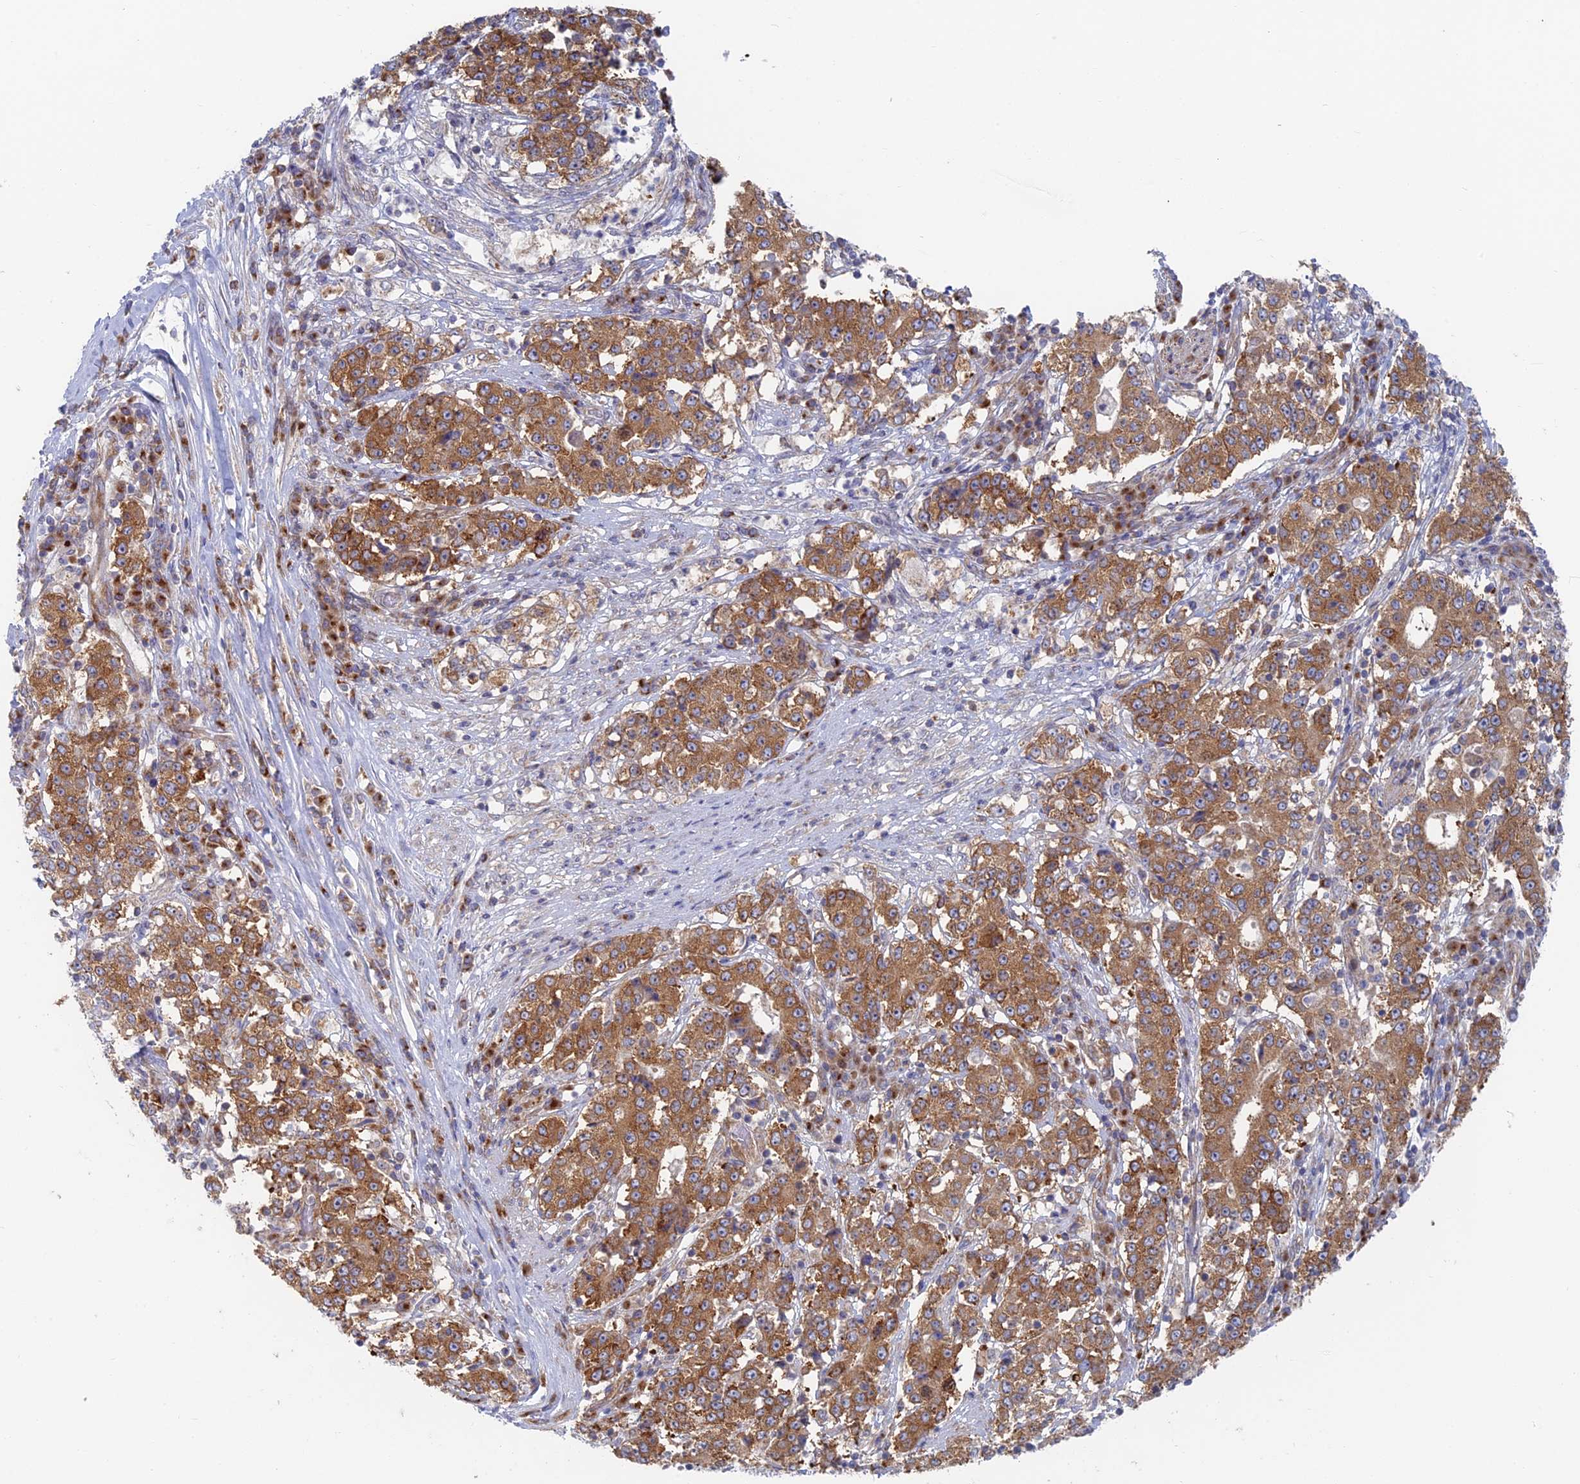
{"staining": {"intensity": "moderate", "quantity": ">75%", "location": "cytoplasmic/membranous"}, "tissue": "stomach cancer", "cell_type": "Tumor cells", "image_type": "cancer", "snomed": [{"axis": "morphology", "description": "Adenocarcinoma, NOS"}, {"axis": "topography", "description": "Stomach"}], "caption": "Protein expression analysis of human adenocarcinoma (stomach) reveals moderate cytoplasmic/membranous positivity in approximately >75% of tumor cells.", "gene": "TBC1D30", "patient": {"sex": "male", "age": 59}}